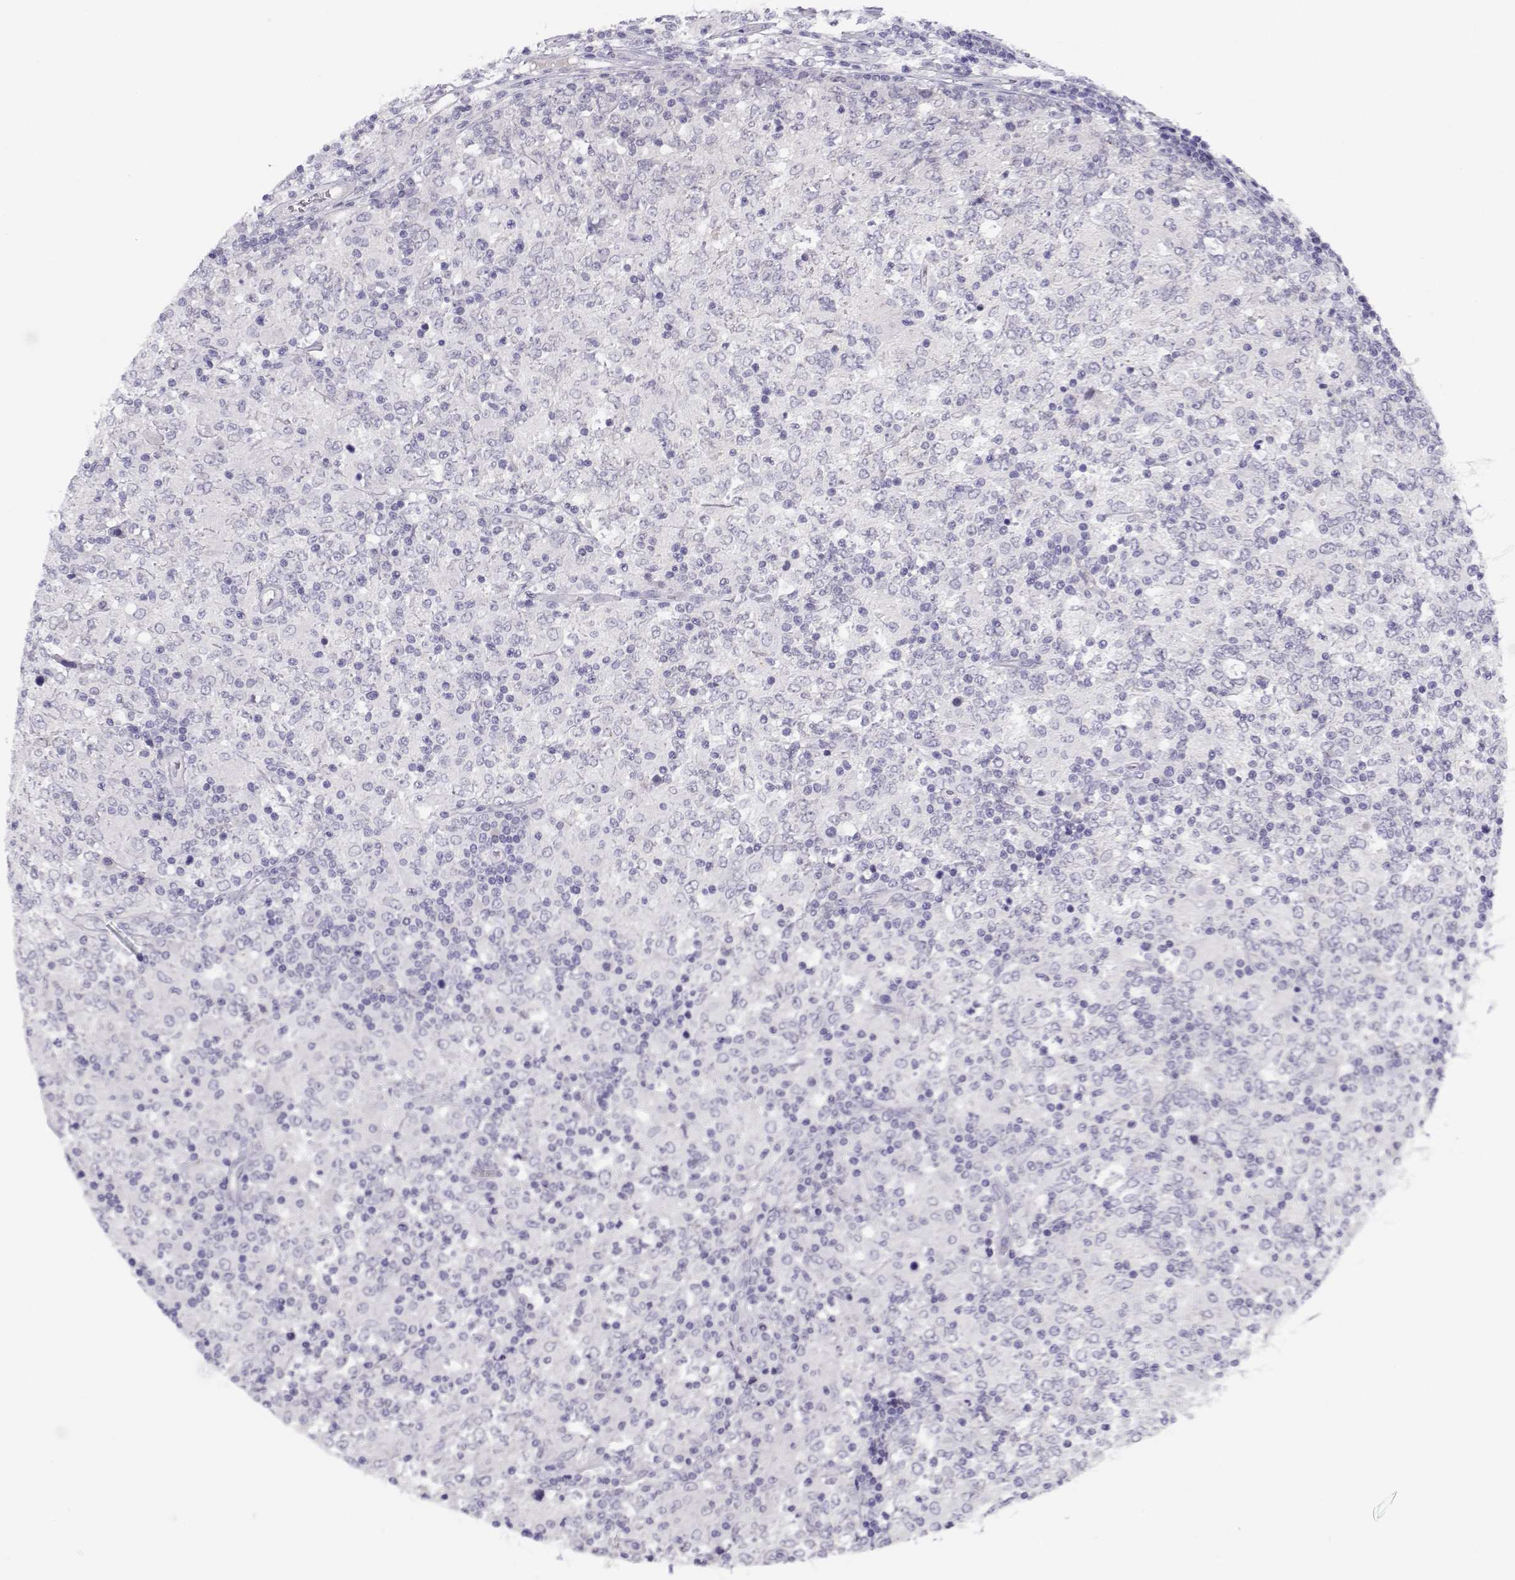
{"staining": {"intensity": "negative", "quantity": "none", "location": "none"}, "tissue": "lymphoma", "cell_type": "Tumor cells", "image_type": "cancer", "snomed": [{"axis": "morphology", "description": "Malignant lymphoma, non-Hodgkin's type, High grade"}, {"axis": "topography", "description": "Lymph node"}], "caption": "An image of human lymphoma is negative for staining in tumor cells.", "gene": "CFAP77", "patient": {"sex": "female", "age": 84}}